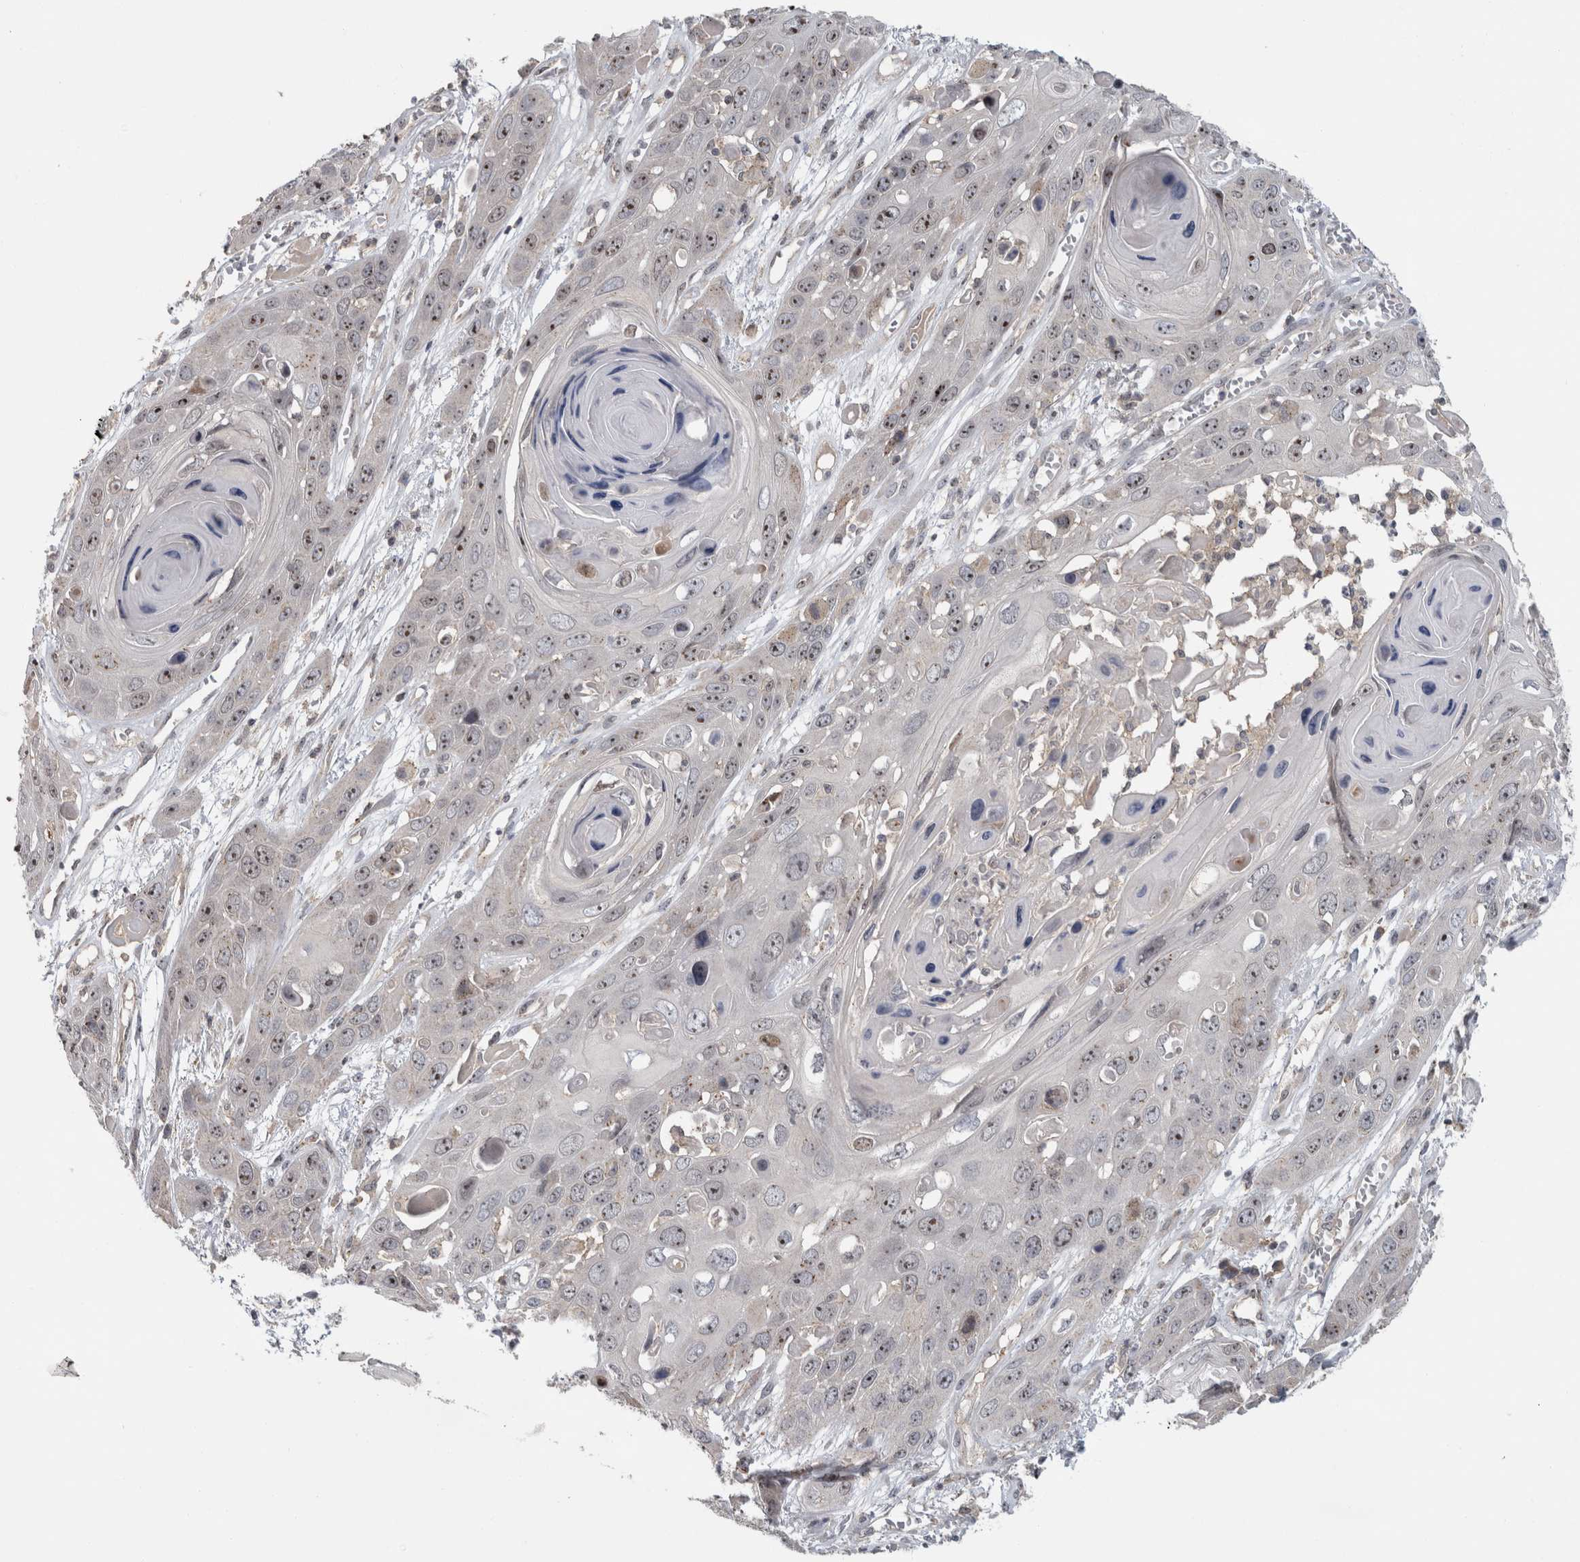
{"staining": {"intensity": "strong", "quantity": ">75%", "location": "nuclear"}, "tissue": "skin cancer", "cell_type": "Tumor cells", "image_type": "cancer", "snomed": [{"axis": "morphology", "description": "Squamous cell carcinoma, NOS"}, {"axis": "topography", "description": "Skin"}], "caption": "Immunohistochemistry (IHC) histopathology image of neoplastic tissue: skin squamous cell carcinoma stained using immunohistochemistry (IHC) exhibits high levels of strong protein expression localized specifically in the nuclear of tumor cells, appearing as a nuclear brown color.", "gene": "RBM28", "patient": {"sex": "male", "age": 55}}